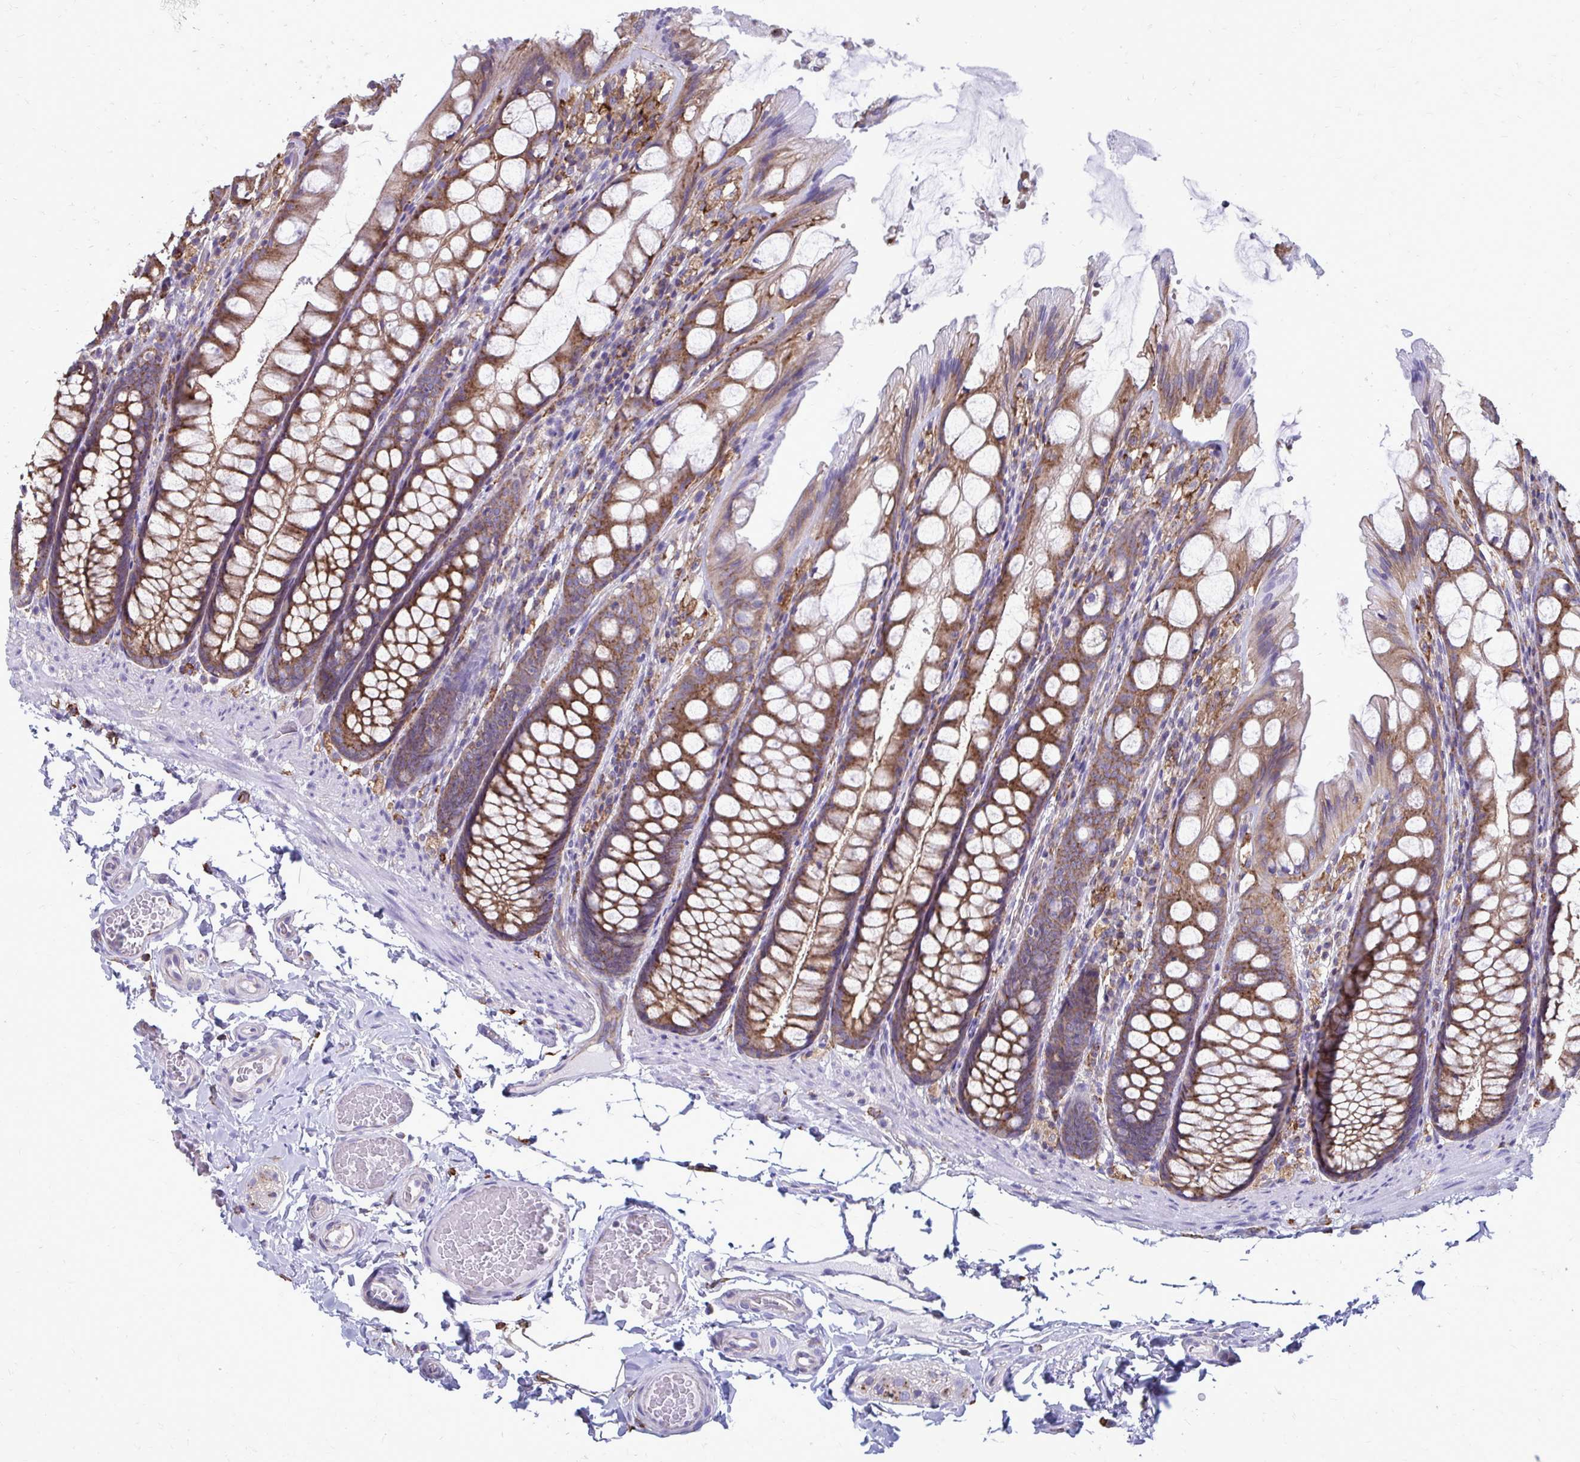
{"staining": {"intensity": "negative", "quantity": "none", "location": "none"}, "tissue": "colon", "cell_type": "Endothelial cells", "image_type": "normal", "snomed": [{"axis": "morphology", "description": "Normal tissue, NOS"}, {"axis": "topography", "description": "Colon"}], "caption": "DAB immunohistochemical staining of normal colon displays no significant positivity in endothelial cells. (Stains: DAB (3,3'-diaminobenzidine) immunohistochemistry (IHC) with hematoxylin counter stain, Microscopy: brightfield microscopy at high magnification).", "gene": "CLTA", "patient": {"sex": "male", "age": 47}}